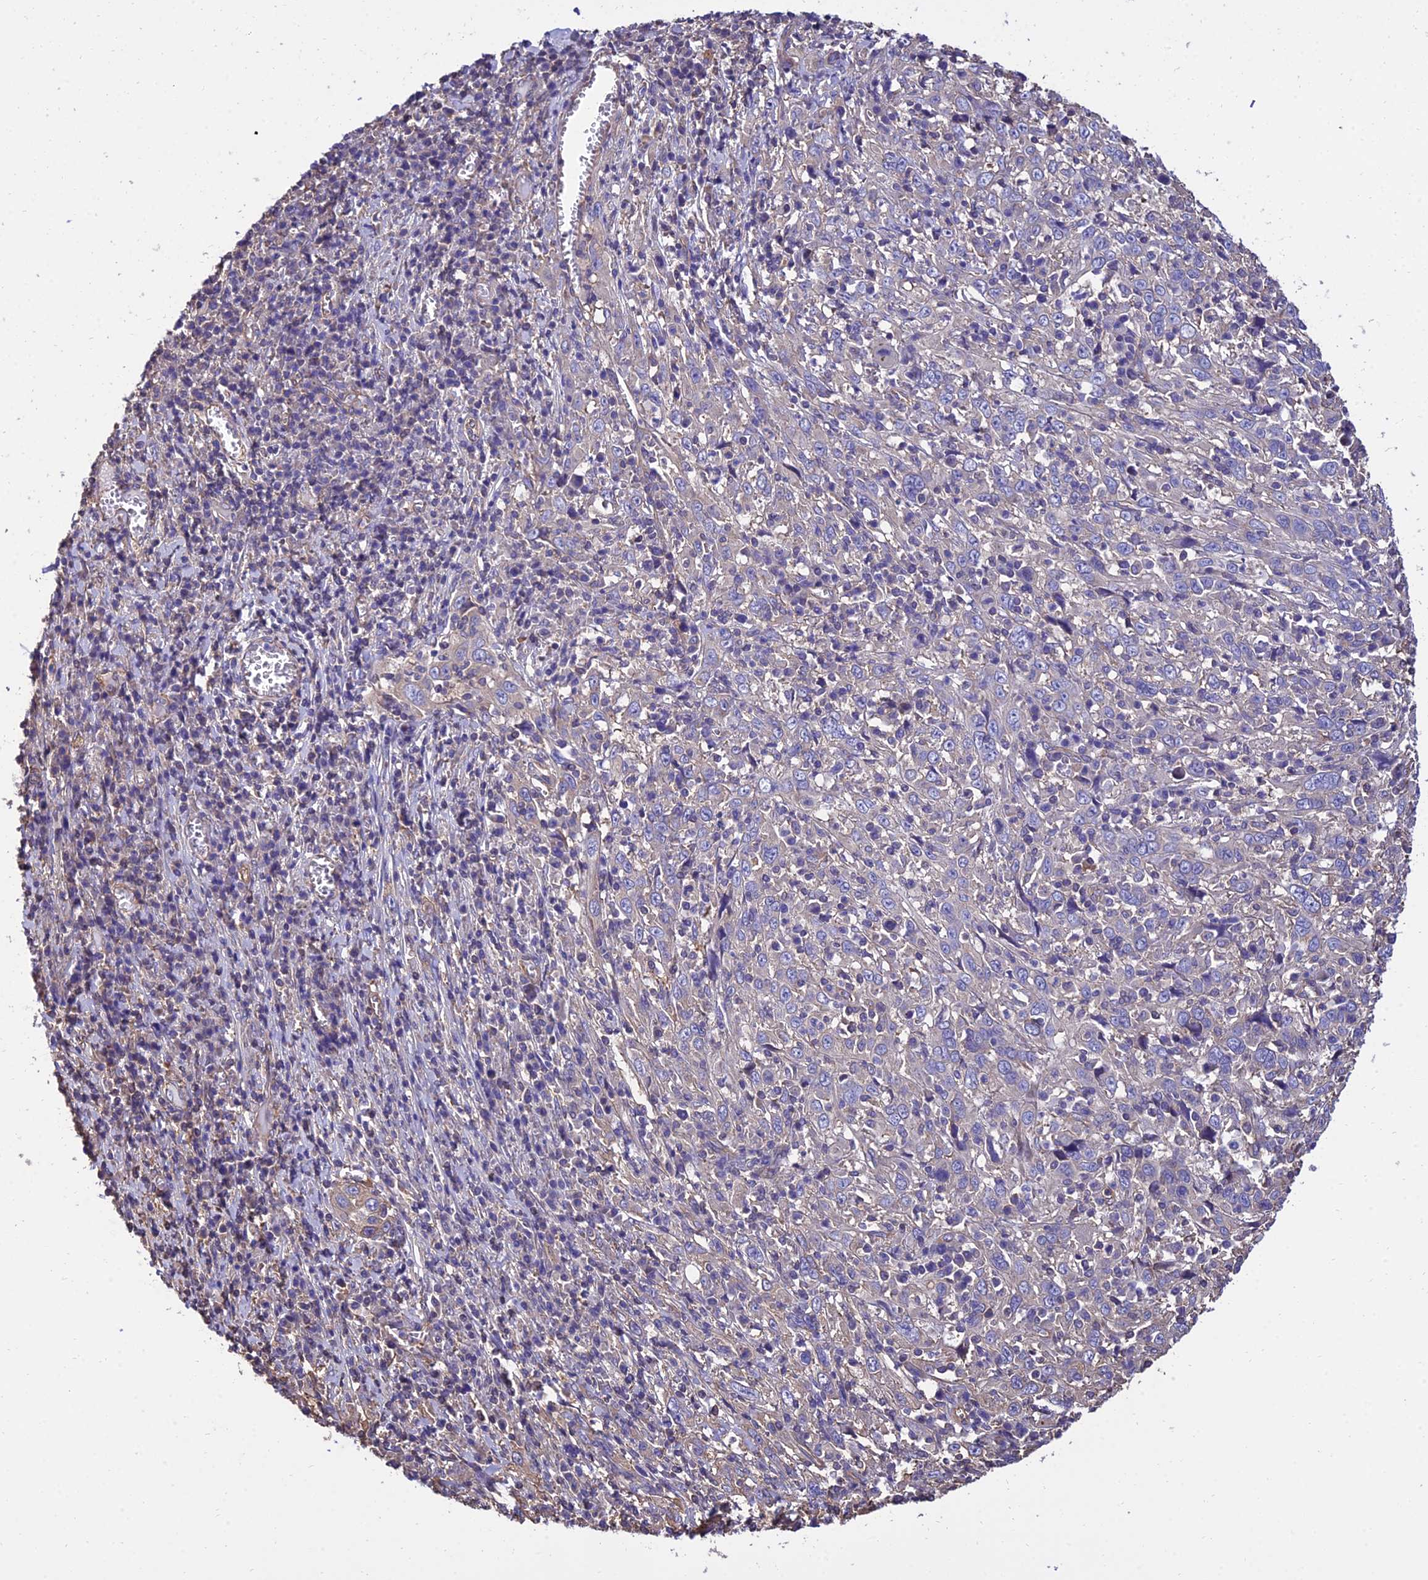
{"staining": {"intensity": "negative", "quantity": "none", "location": "none"}, "tissue": "cervical cancer", "cell_type": "Tumor cells", "image_type": "cancer", "snomed": [{"axis": "morphology", "description": "Squamous cell carcinoma, NOS"}, {"axis": "topography", "description": "Cervix"}], "caption": "This image is of squamous cell carcinoma (cervical) stained with immunohistochemistry (IHC) to label a protein in brown with the nuclei are counter-stained blue. There is no staining in tumor cells.", "gene": "CALM2", "patient": {"sex": "female", "age": 46}}